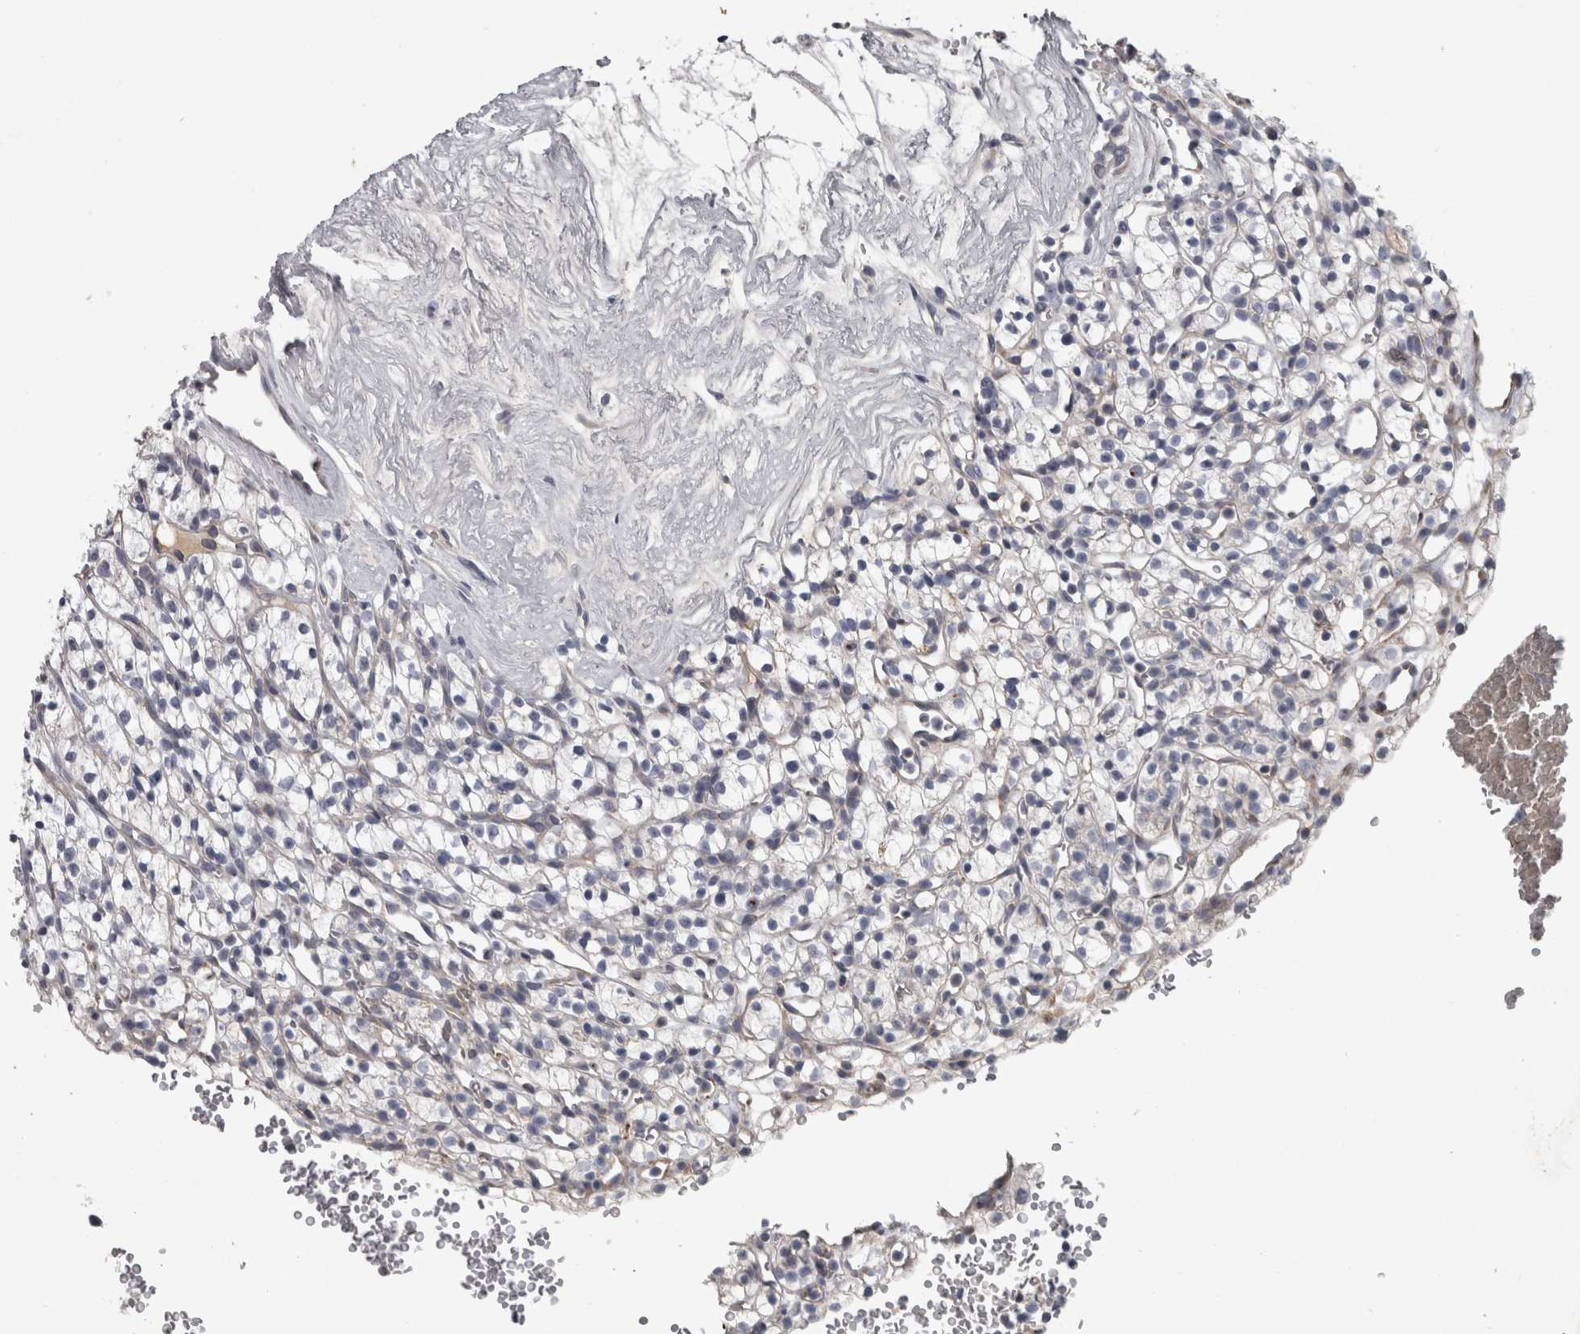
{"staining": {"intensity": "negative", "quantity": "none", "location": "none"}, "tissue": "renal cancer", "cell_type": "Tumor cells", "image_type": "cancer", "snomed": [{"axis": "morphology", "description": "Adenocarcinoma, NOS"}, {"axis": "topography", "description": "Kidney"}], "caption": "The immunohistochemistry micrograph has no significant expression in tumor cells of adenocarcinoma (renal) tissue.", "gene": "DBT", "patient": {"sex": "female", "age": 57}}